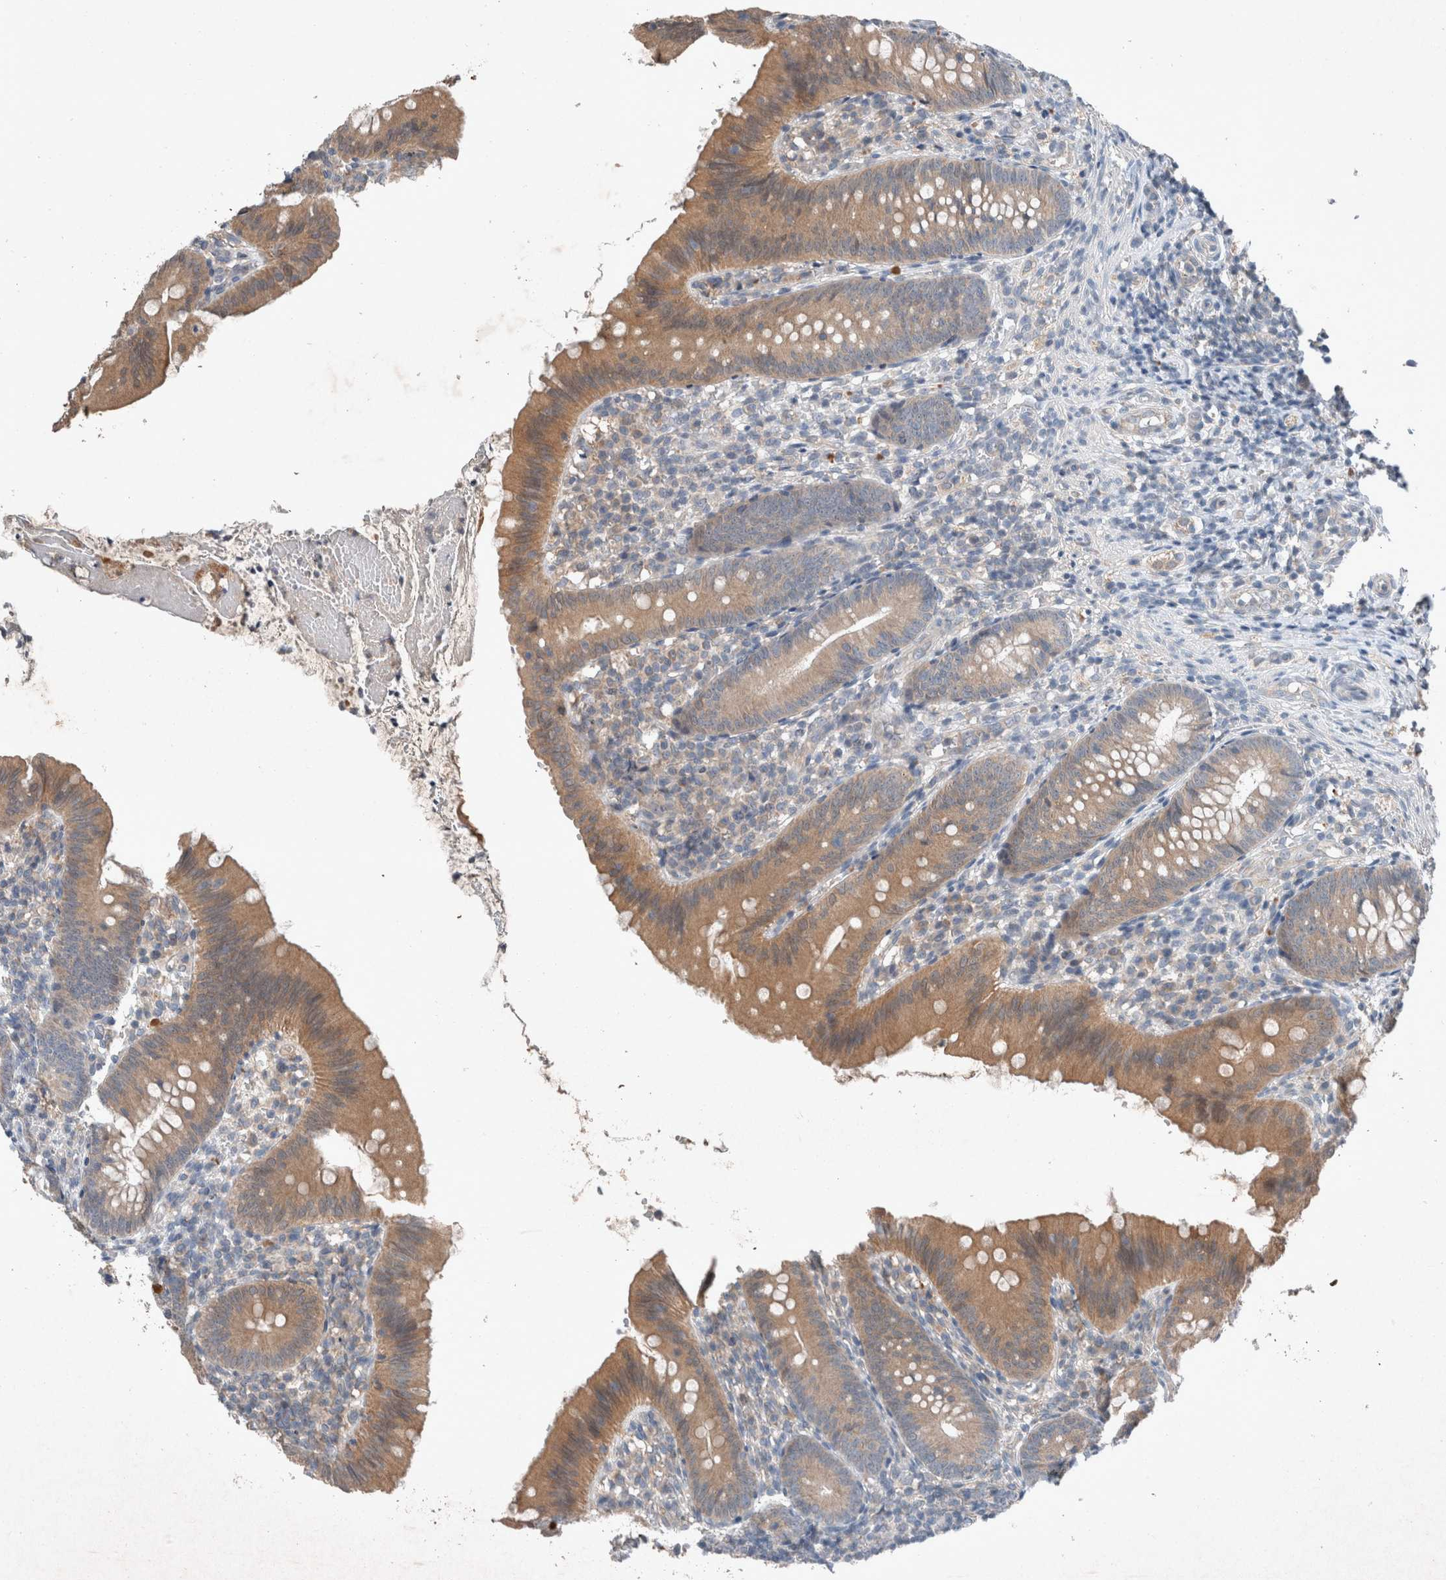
{"staining": {"intensity": "moderate", "quantity": "25%-75%", "location": "cytoplasmic/membranous"}, "tissue": "appendix", "cell_type": "Glandular cells", "image_type": "normal", "snomed": [{"axis": "morphology", "description": "Normal tissue, NOS"}, {"axis": "topography", "description": "Appendix"}], "caption": "This is an image of IHC staining of unremarkable appendix, which shows moderate expression in the cytoplasmic/membranous of glandular cells.", "gene": "UGCG", "patient": {"sex": "male", "age": 1}}